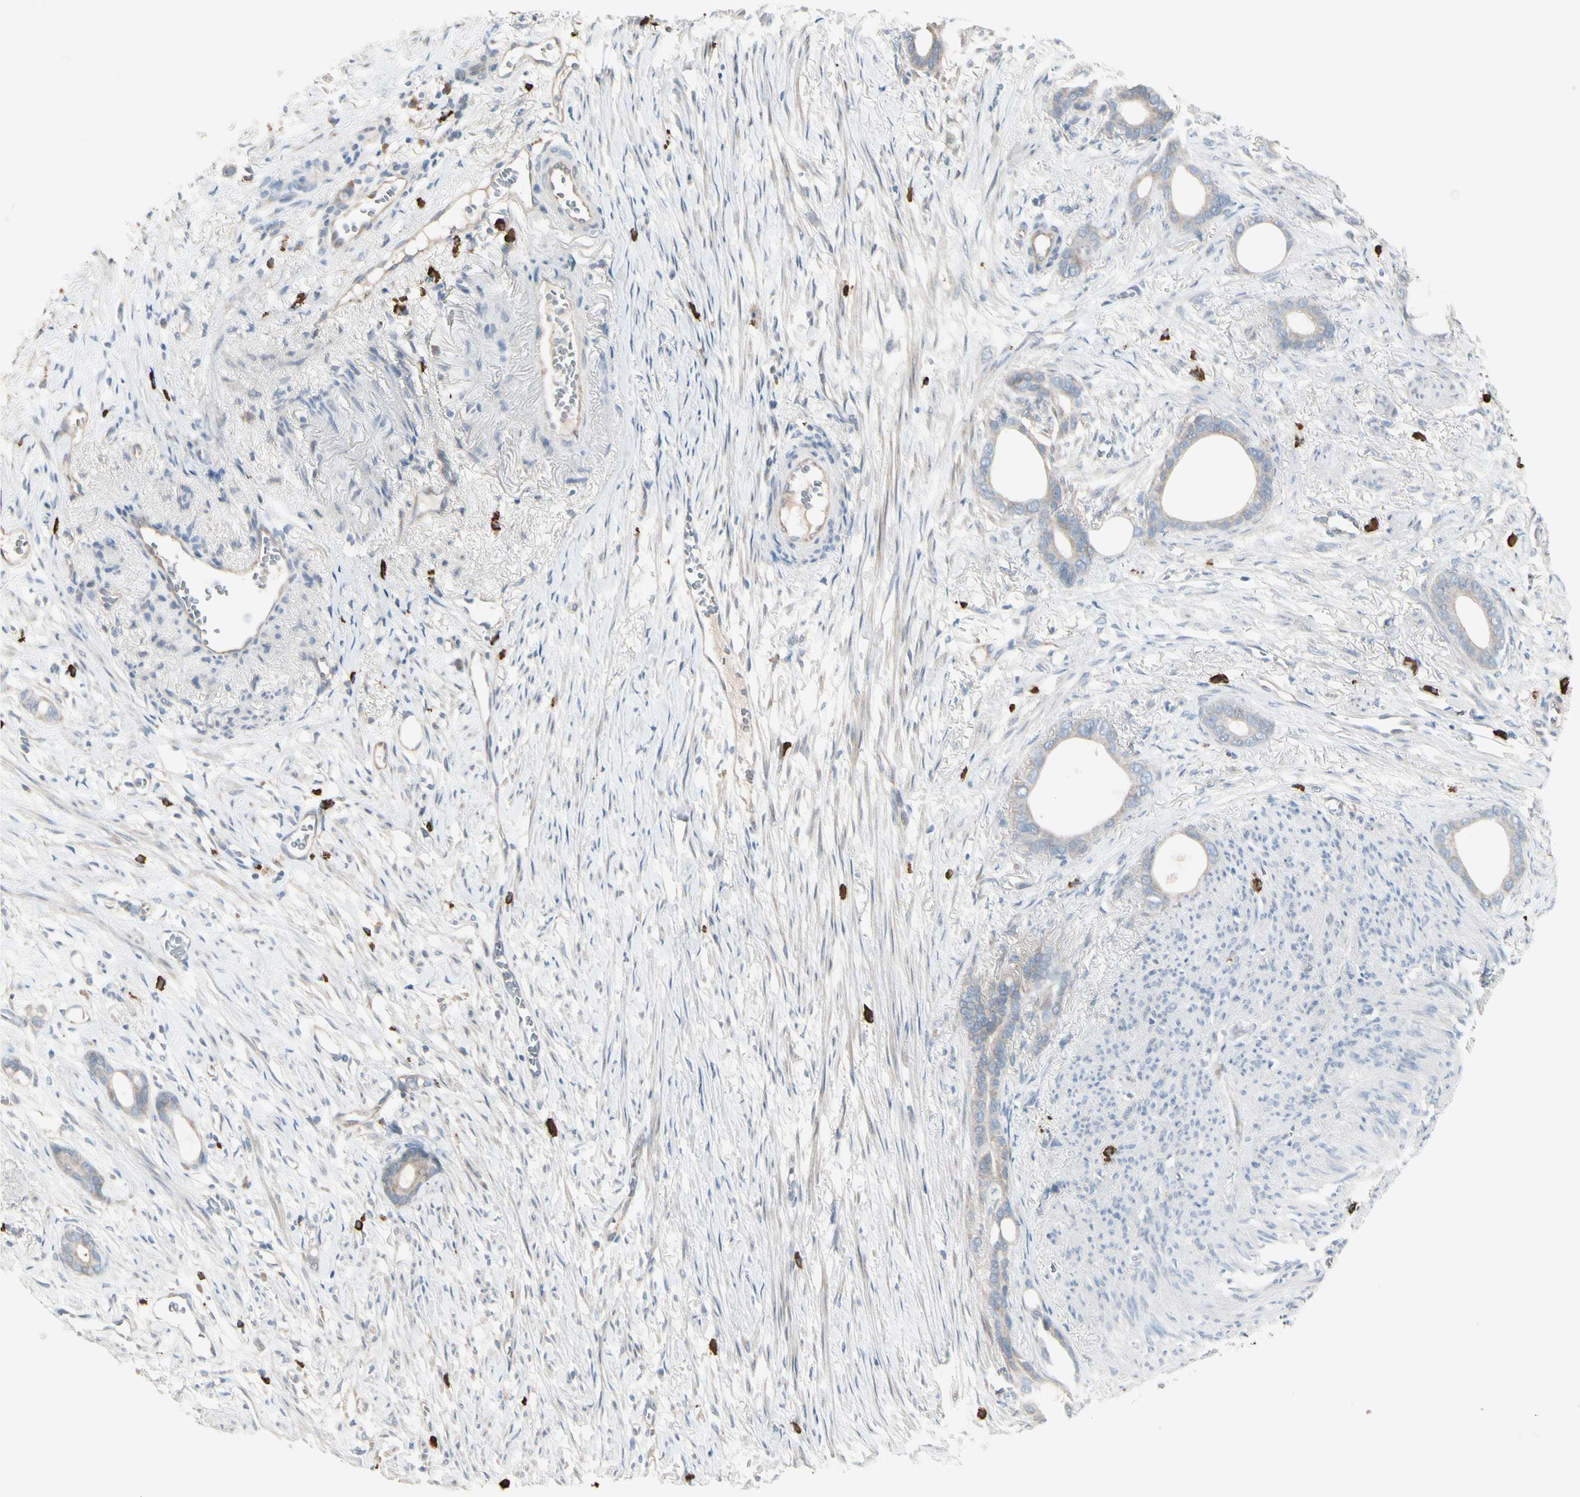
{"staining": {"intensity": "weak", "quantity": ">75%", "location": "cytoplasmic/membranous"}, "tissue": "stomach cancer", "cell_type": "Tumor cells", "image_type": "cancer", "snomed": [{"axis": "morphology", "description": "Adenocarcinoma, NOS"}, {"axis": "topography", "description": "Stomach"}], "caption": "Protein analysis of stomach cancer (adenocarcinoma) tissue shows weak cytoplasmic/membranous staining in approximately >75% of tumor cells.", "gene": "MAPRE3", "patient": {"sex": "female", "age": 75}}